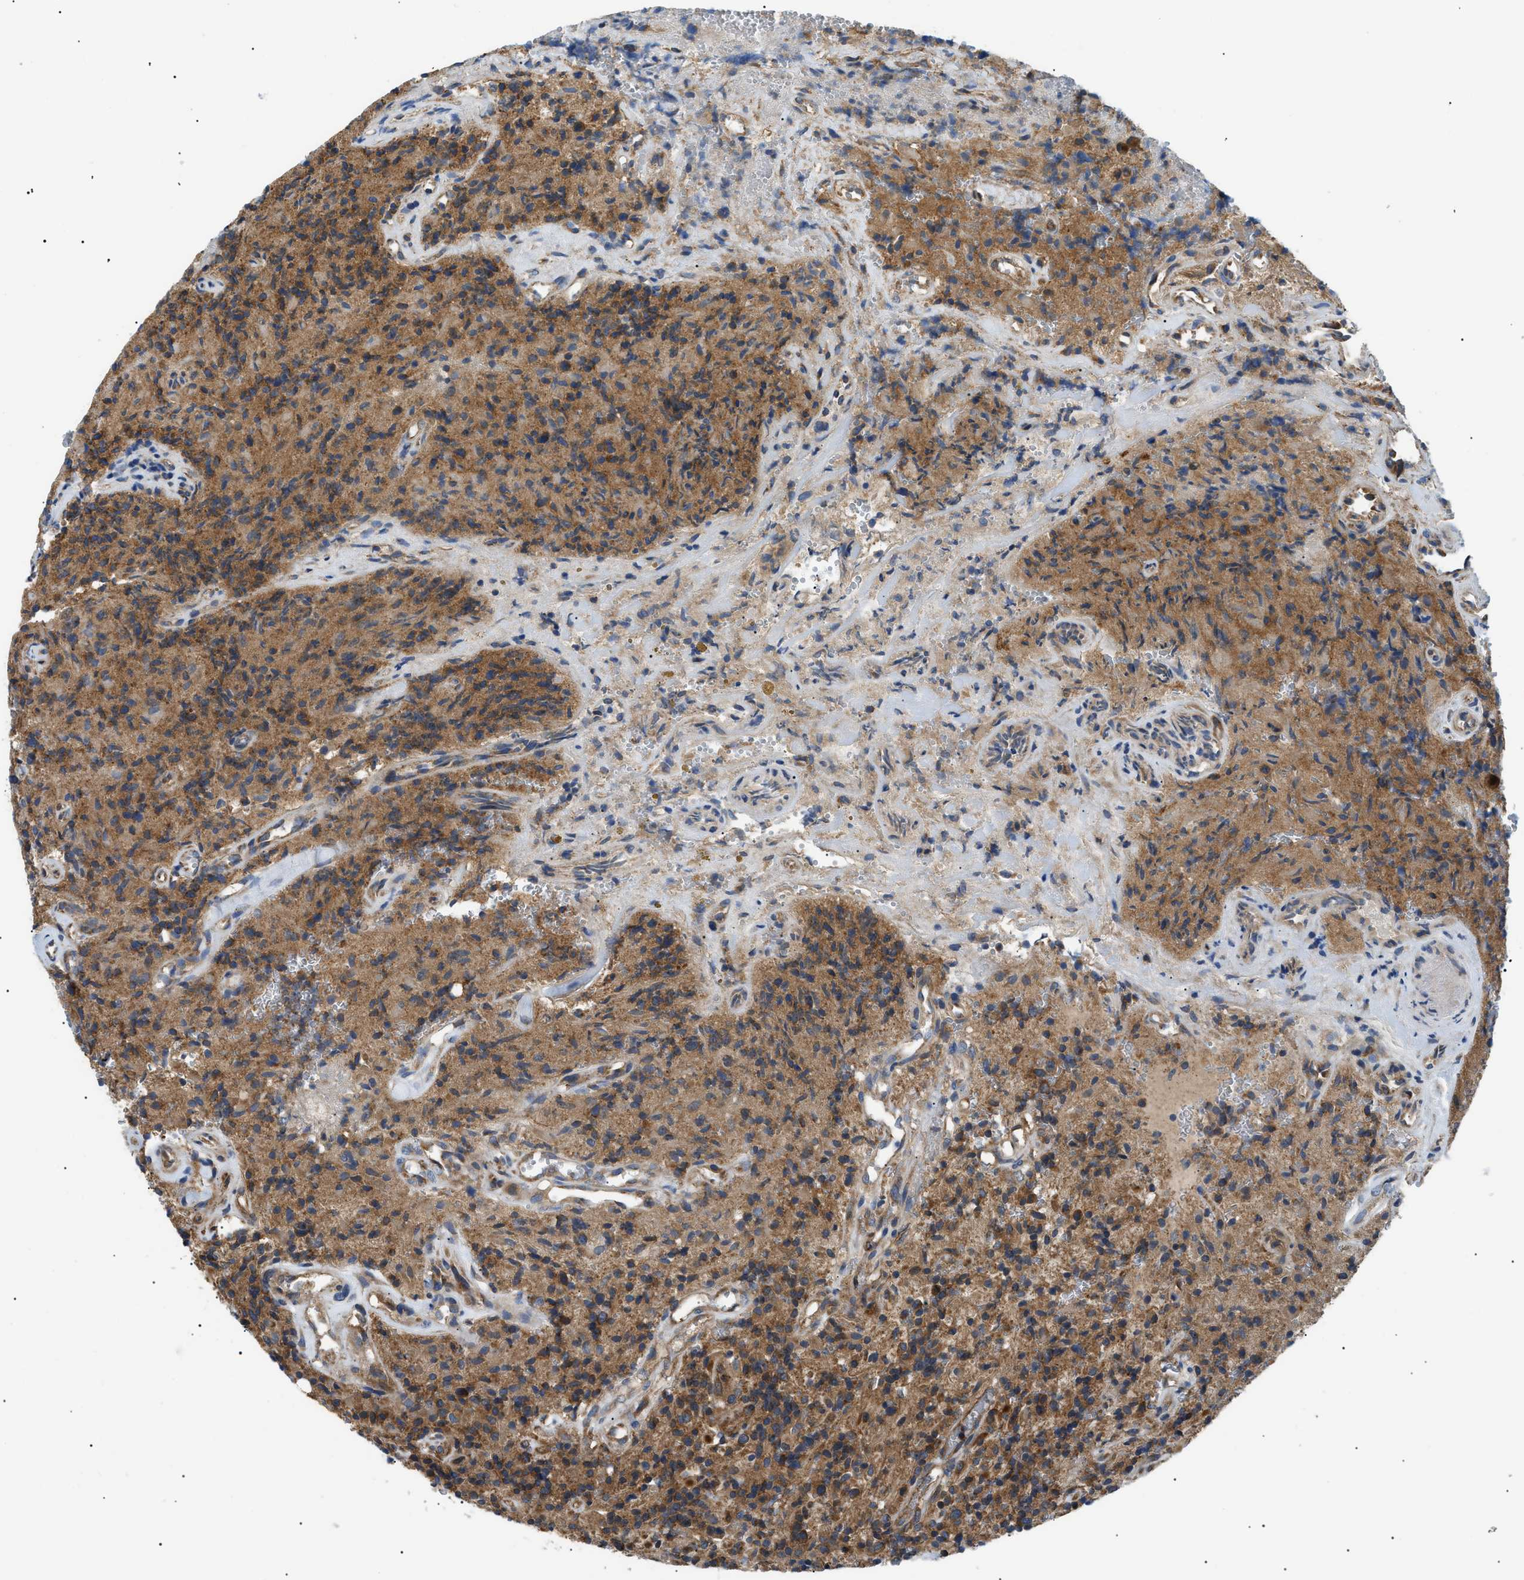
{"staining": {"intensity": "moderate", "quantity": ">75%", "location": "cytoplasmic/membranous"}, "tissue": "glioma", "cell_type": "Tumor cells", "image_type": "cancer", "snomed": [{"axis": "morphology", "description": "Glioma, malignant, High grade"}, {"axis": "topography", "description": "Brain"}], "caption": "A micrograph showing moderate cytoplasmic/membranous staining in approximately >75% of tumor cells in glioma, as visualized by brown immunohistochemical staining.", "gene": "SRPK1", "patient": {"sex": "male", "age": 71}}